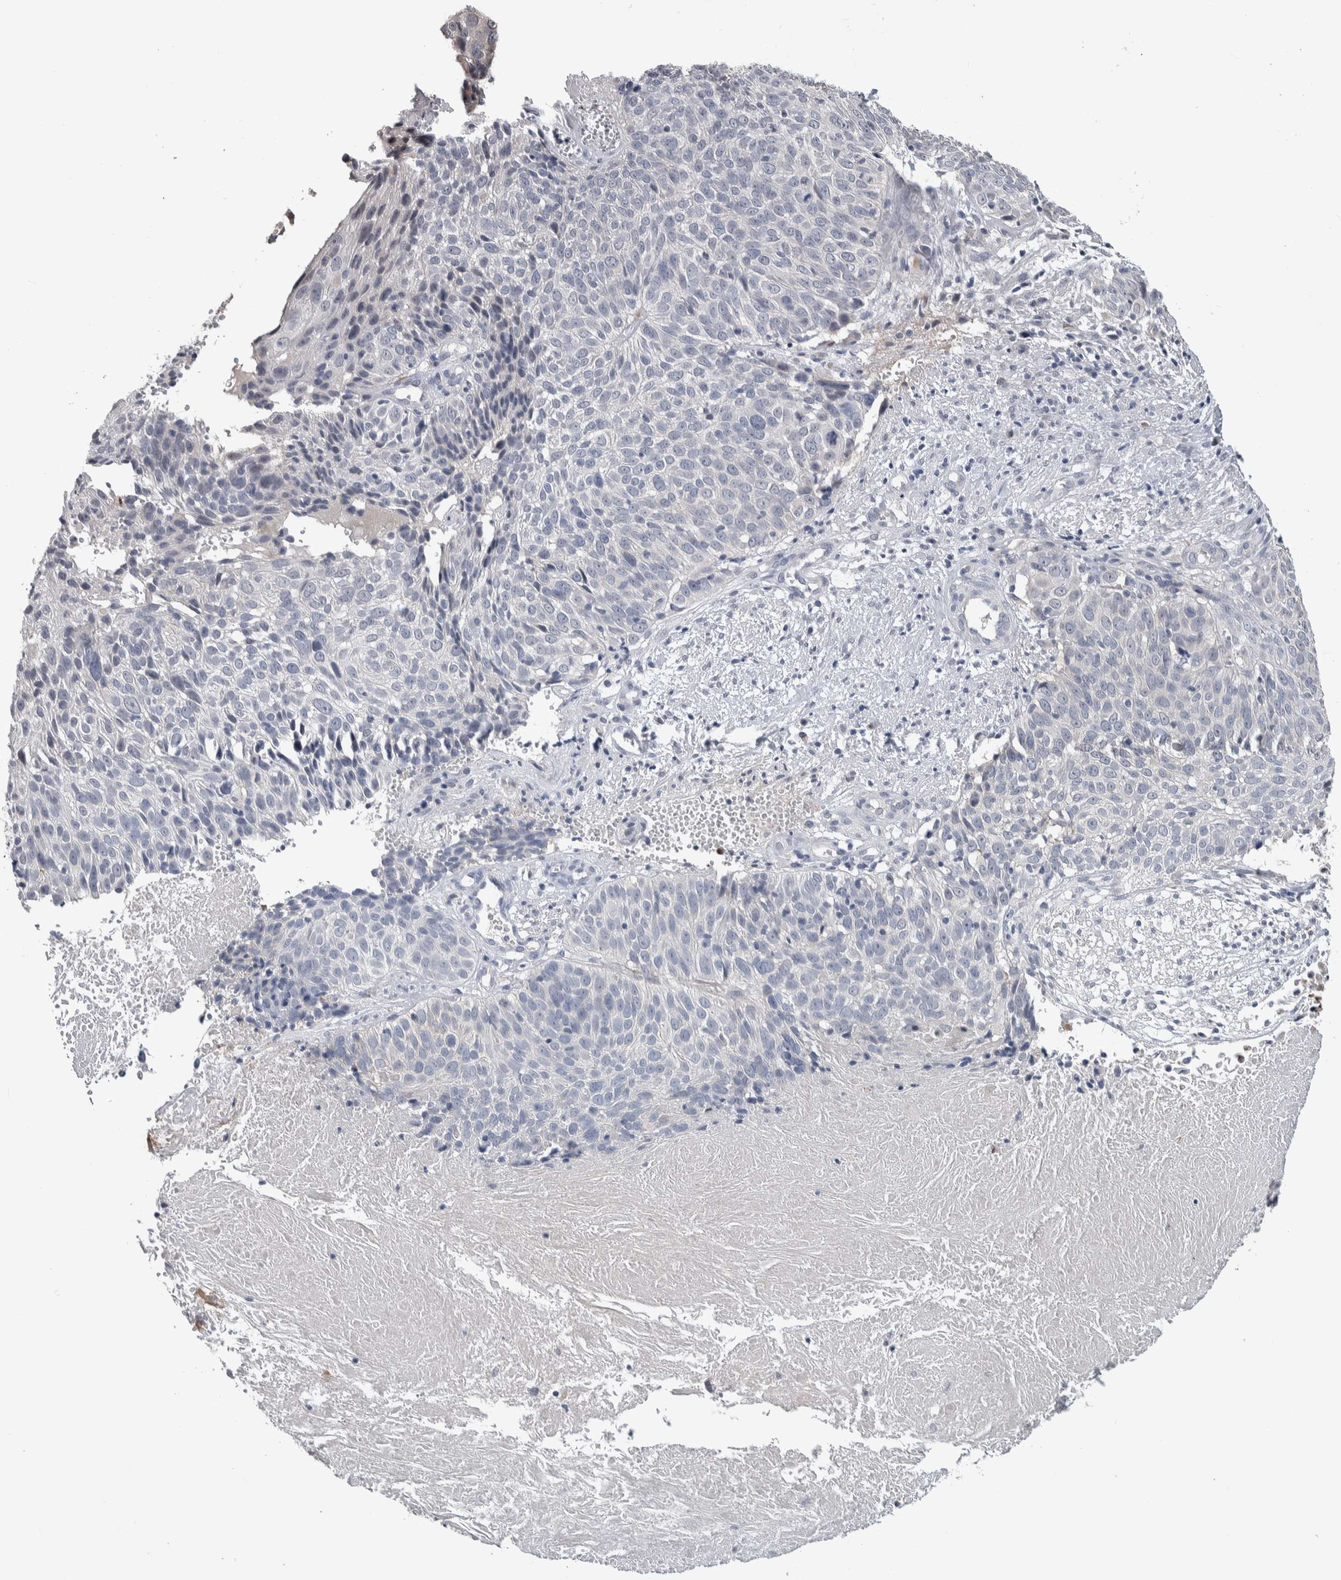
{"staining": {"intensity": "negative", "quantity": "none", "location": "none"}, "tissue": "cervical cancer", "cell_type": "Tumor cells", "image_type": "cancer", "snomed": [{"axis": "morphology", "description": "Squamous cell carcinoma, NOS"}, {"axis": "topography", "description": "Cervix"}], "caption": "High magnification brightfield microscopy of cervical cancer (squamous cell carcinoma) stained with DAB (3,3'-diaminobenzidine) (brown) and counterstained with hematoxylin (blue): tumor cells show no significant expression.", "gene": "TMEM102", "patient": {"sex": "female", "age": 74}}